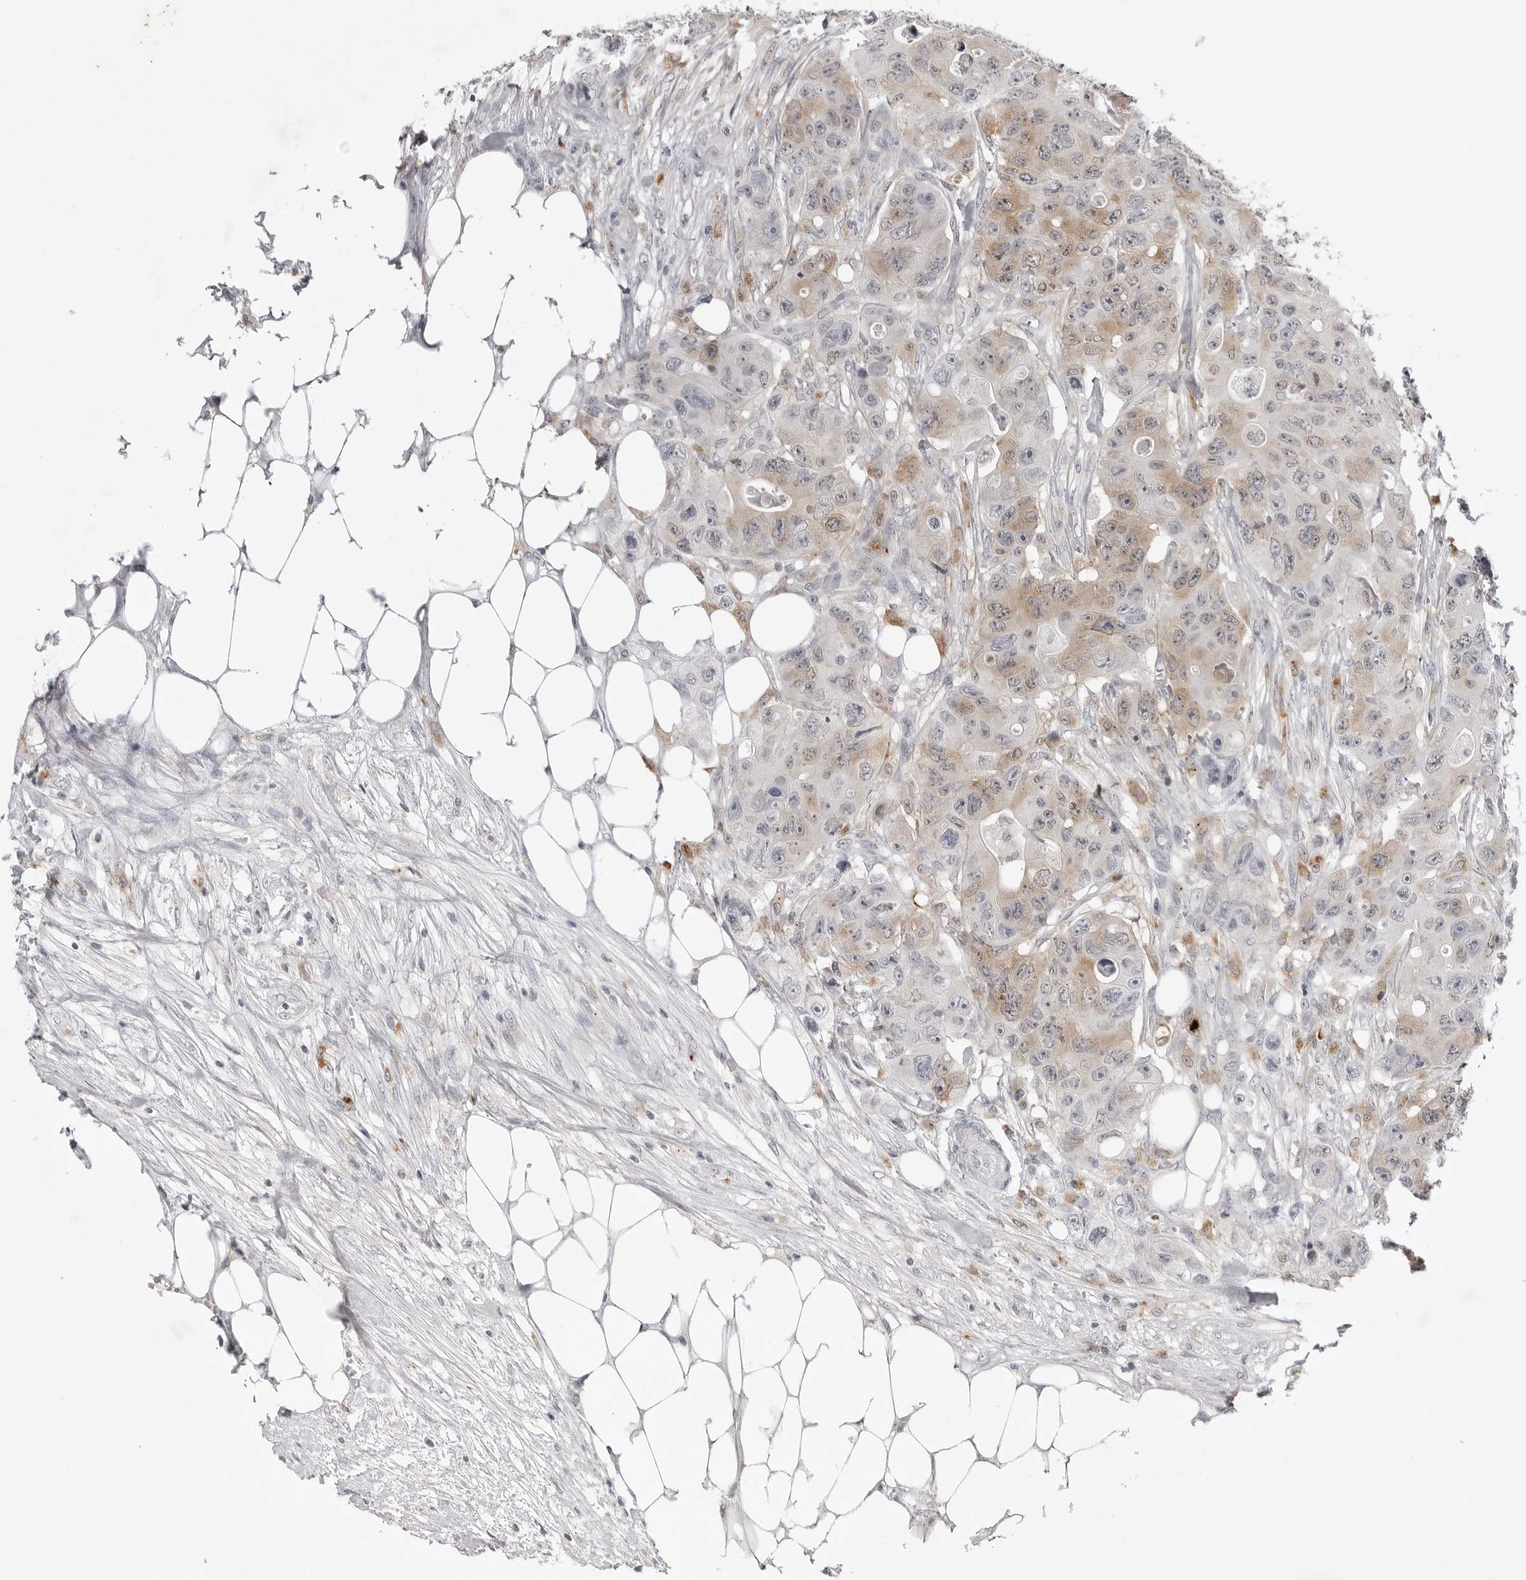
{"staining": {"intensity": "weak", "quantity": "25%-75%", "location": "cytoplasmic/membranous"}, "tissue": "colorectal cancer", "cell_type": "Tumor cells", "image_type": "cancer", "snomed": [{"axis": "morphology", "description": "Adenocarcinoma, NOS"}, {"axis": "topography", "description": "Colon"}], "caption": "This histopathology image demonstrates immunohistochemistry (IHC) staining of human colorectal cancer (adenocarcinoma), with low weak cytoplasmic/membranous staining in approximately 25%-75% of tumor cells.", "gene": "RRM1", "patient": {"sex": "female", "age": 46}}